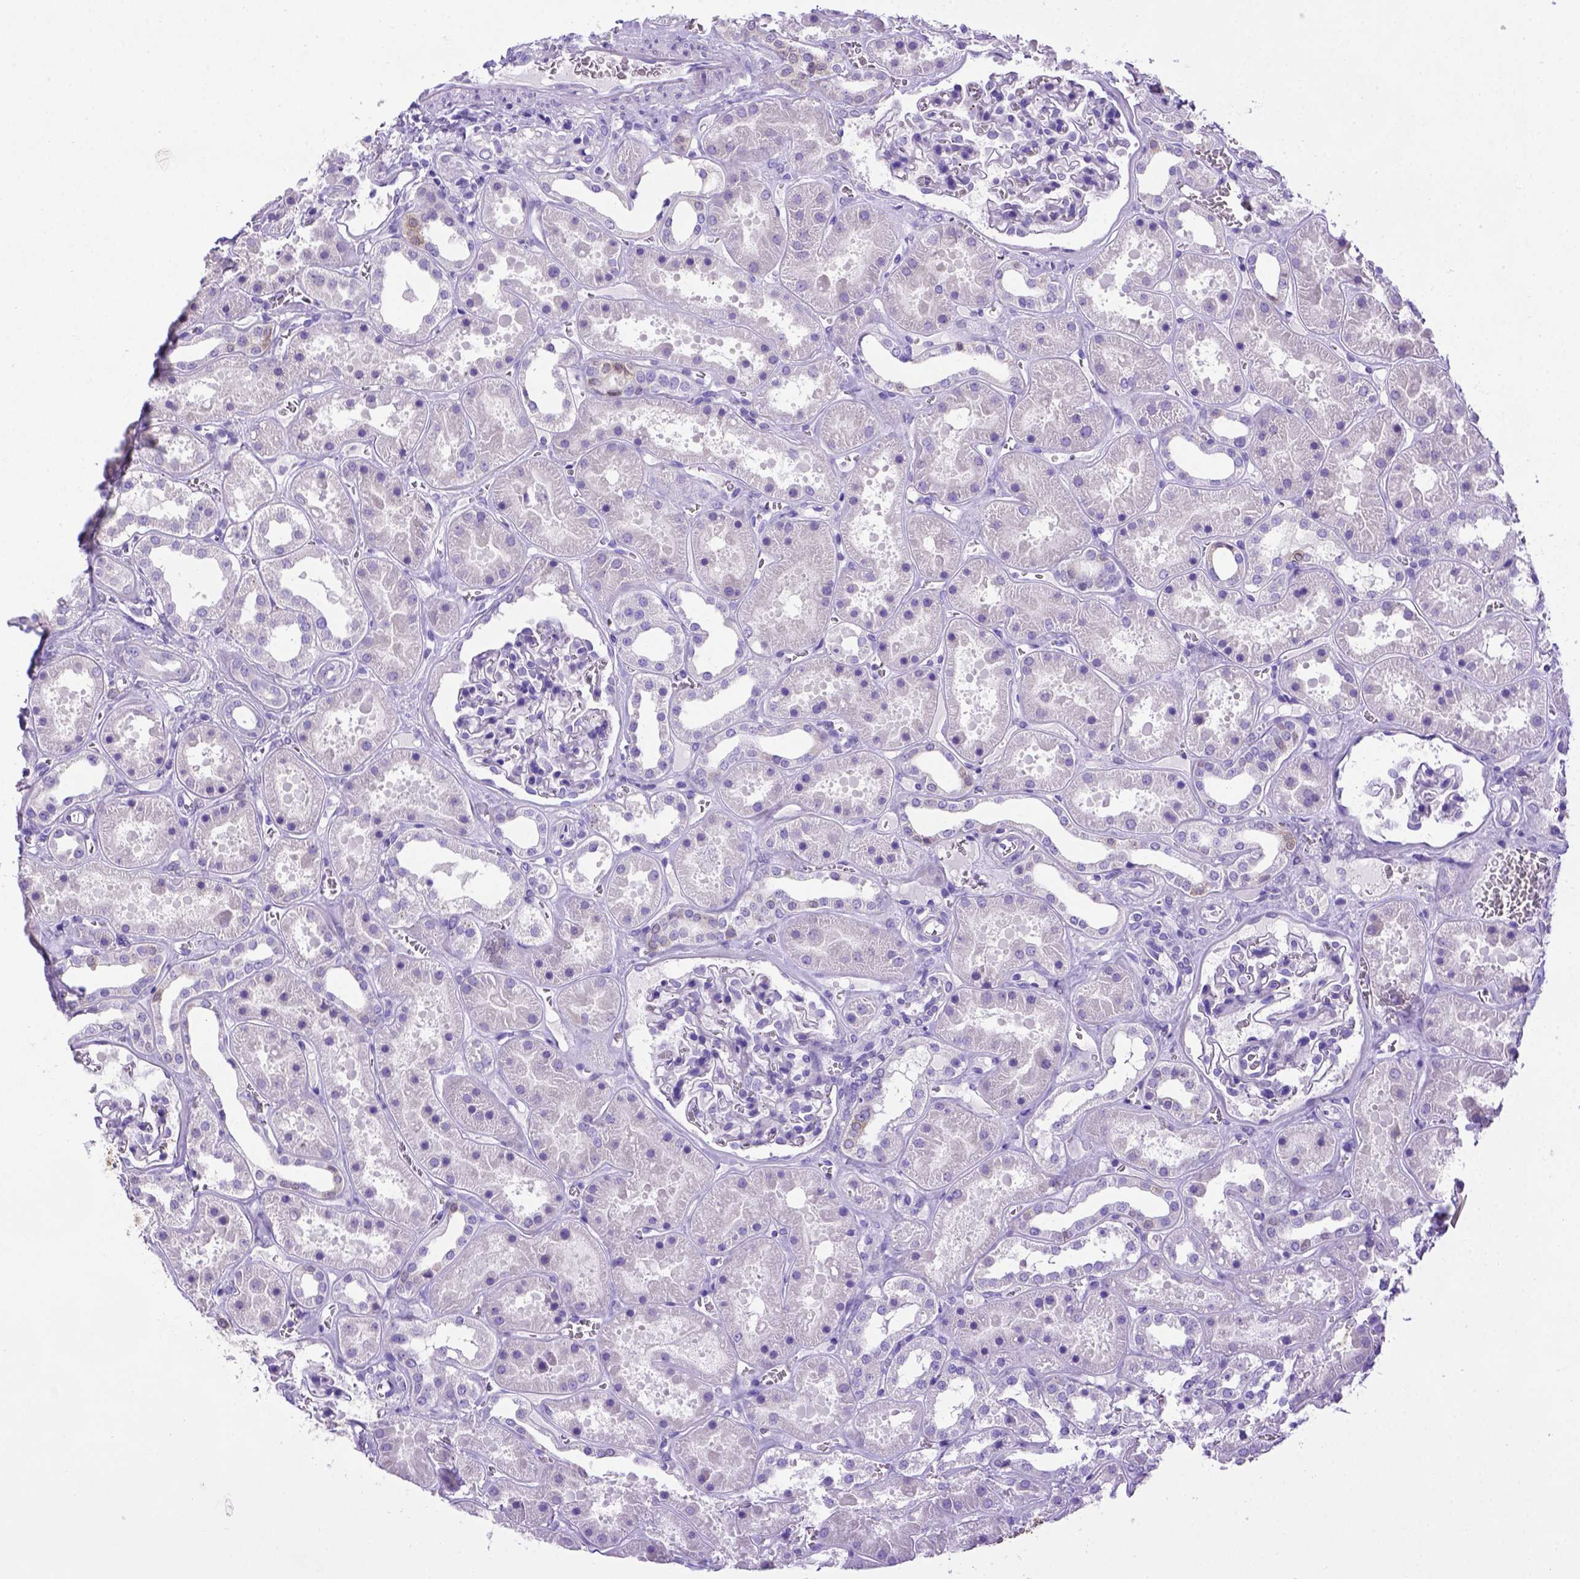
{"staining": {"intensity": "negative", "quantity": "none", "location": "none"}, "tissue": "kidney", "cell_type": "Cells in glomeruli", "image_type": "normal", "snomed": [{"axis": "morphology", "description": "Normal tissue, NOS"}, {"axis": "topography", "description": "Kidney"}], "caption": "This is a photomicrograph of IHC staining of unremarkable kidney, which shows no positivity in cells in glomeruli.", "gene": "PTGES", "patient": {"sex": "female", "age": 41}}